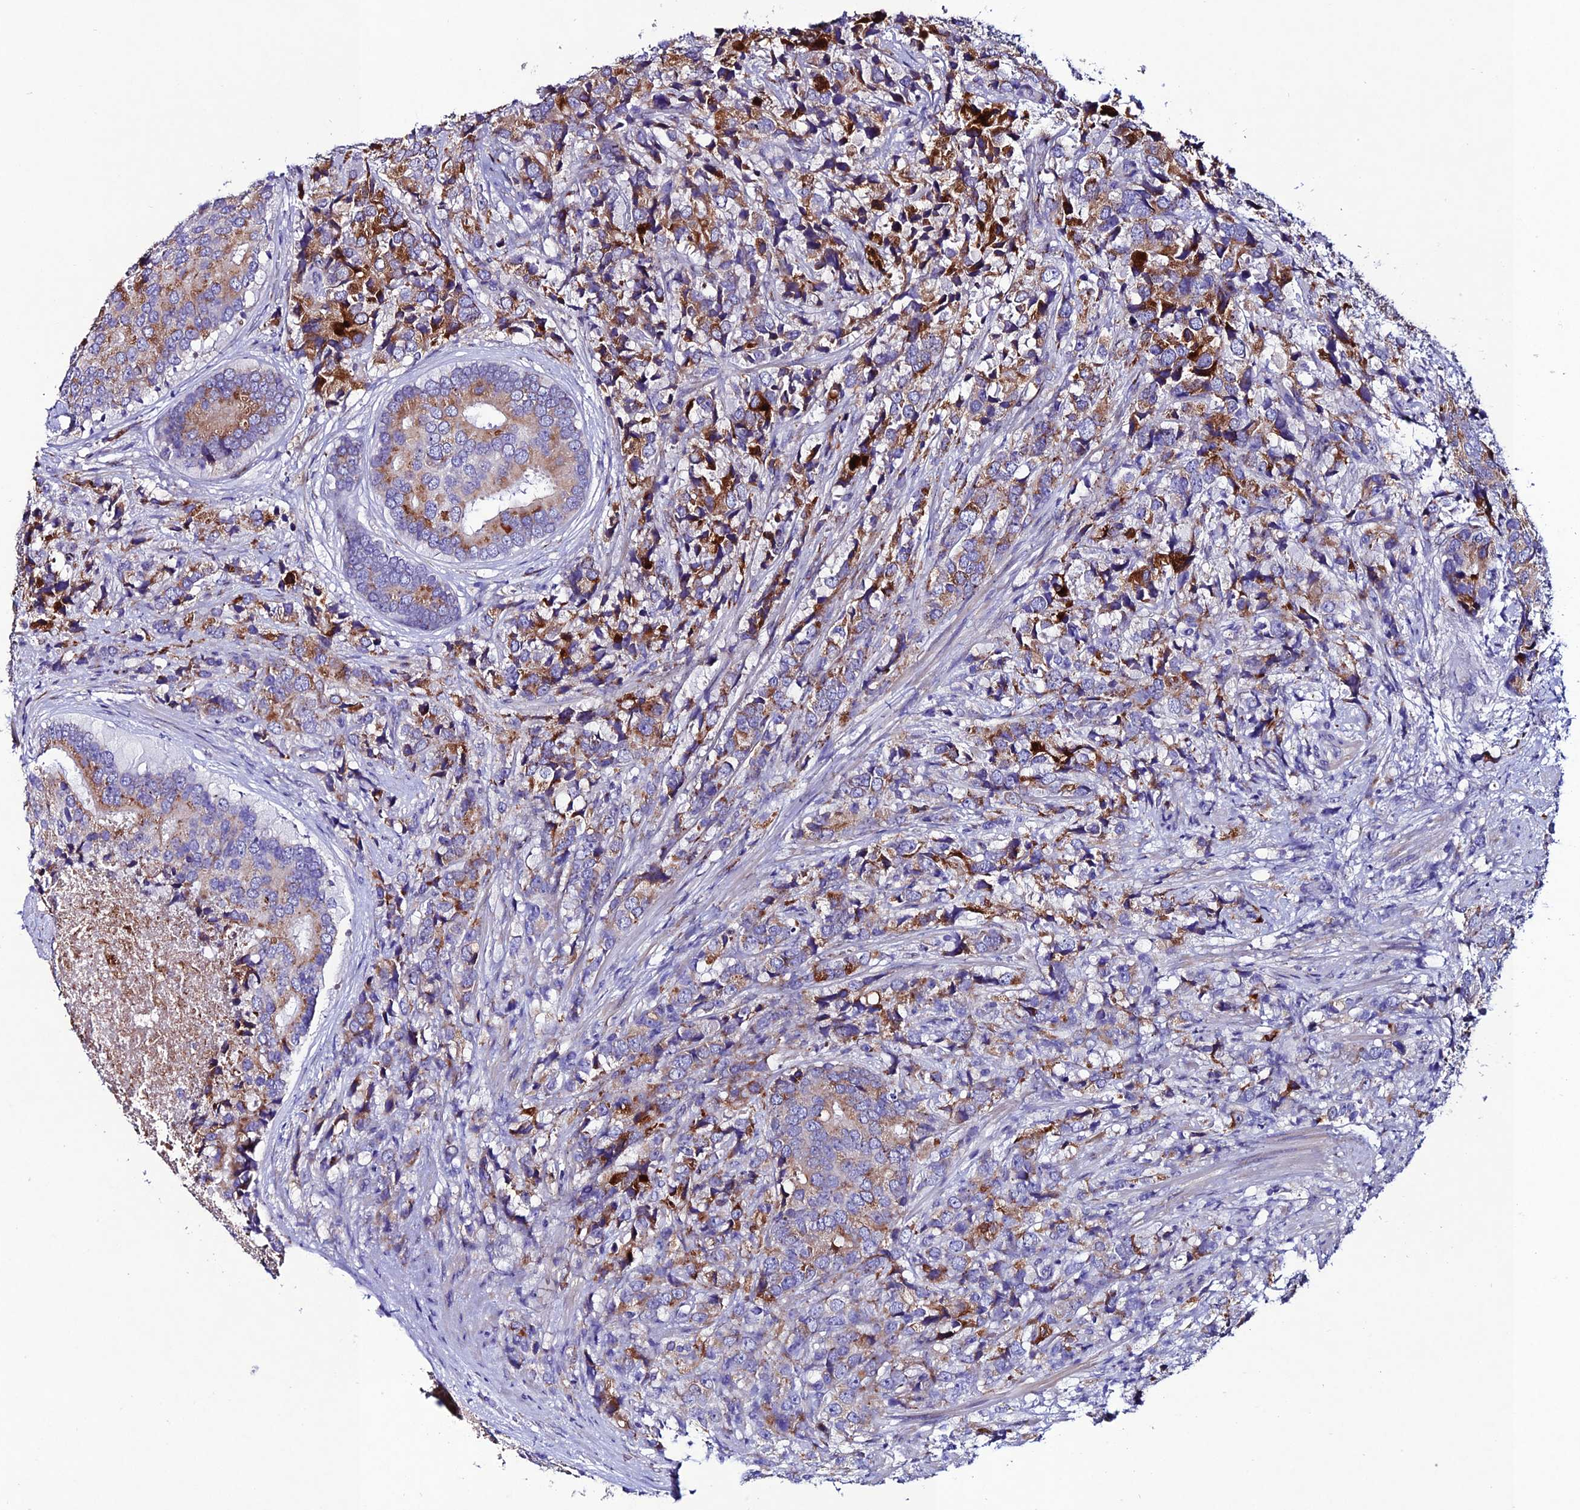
{"staining": {"intensity": "moderate", "quantity": "25%-75%", "location": "cytoplasmic/membranous"}, "tissue": "prostate cancer", "cell_type": "Tumor cells", "image_type": "cancer", "snomed": [{"axis": "morphology", "description": "Adenocarcinoma, High grade"}, {"axis": "topography", "description": "Prostate"}], "caption": "IHC histopathology image of human prostate cancer (high-grade adenocarcinoma) stained for a protein (brown), which reveals medium levels of moderate cytoplasmic/membranous expression in approximately 25%-75% of tumor cells.", "gene": "OR51Q1", "patient": {"sex": "male", "age": 62}}